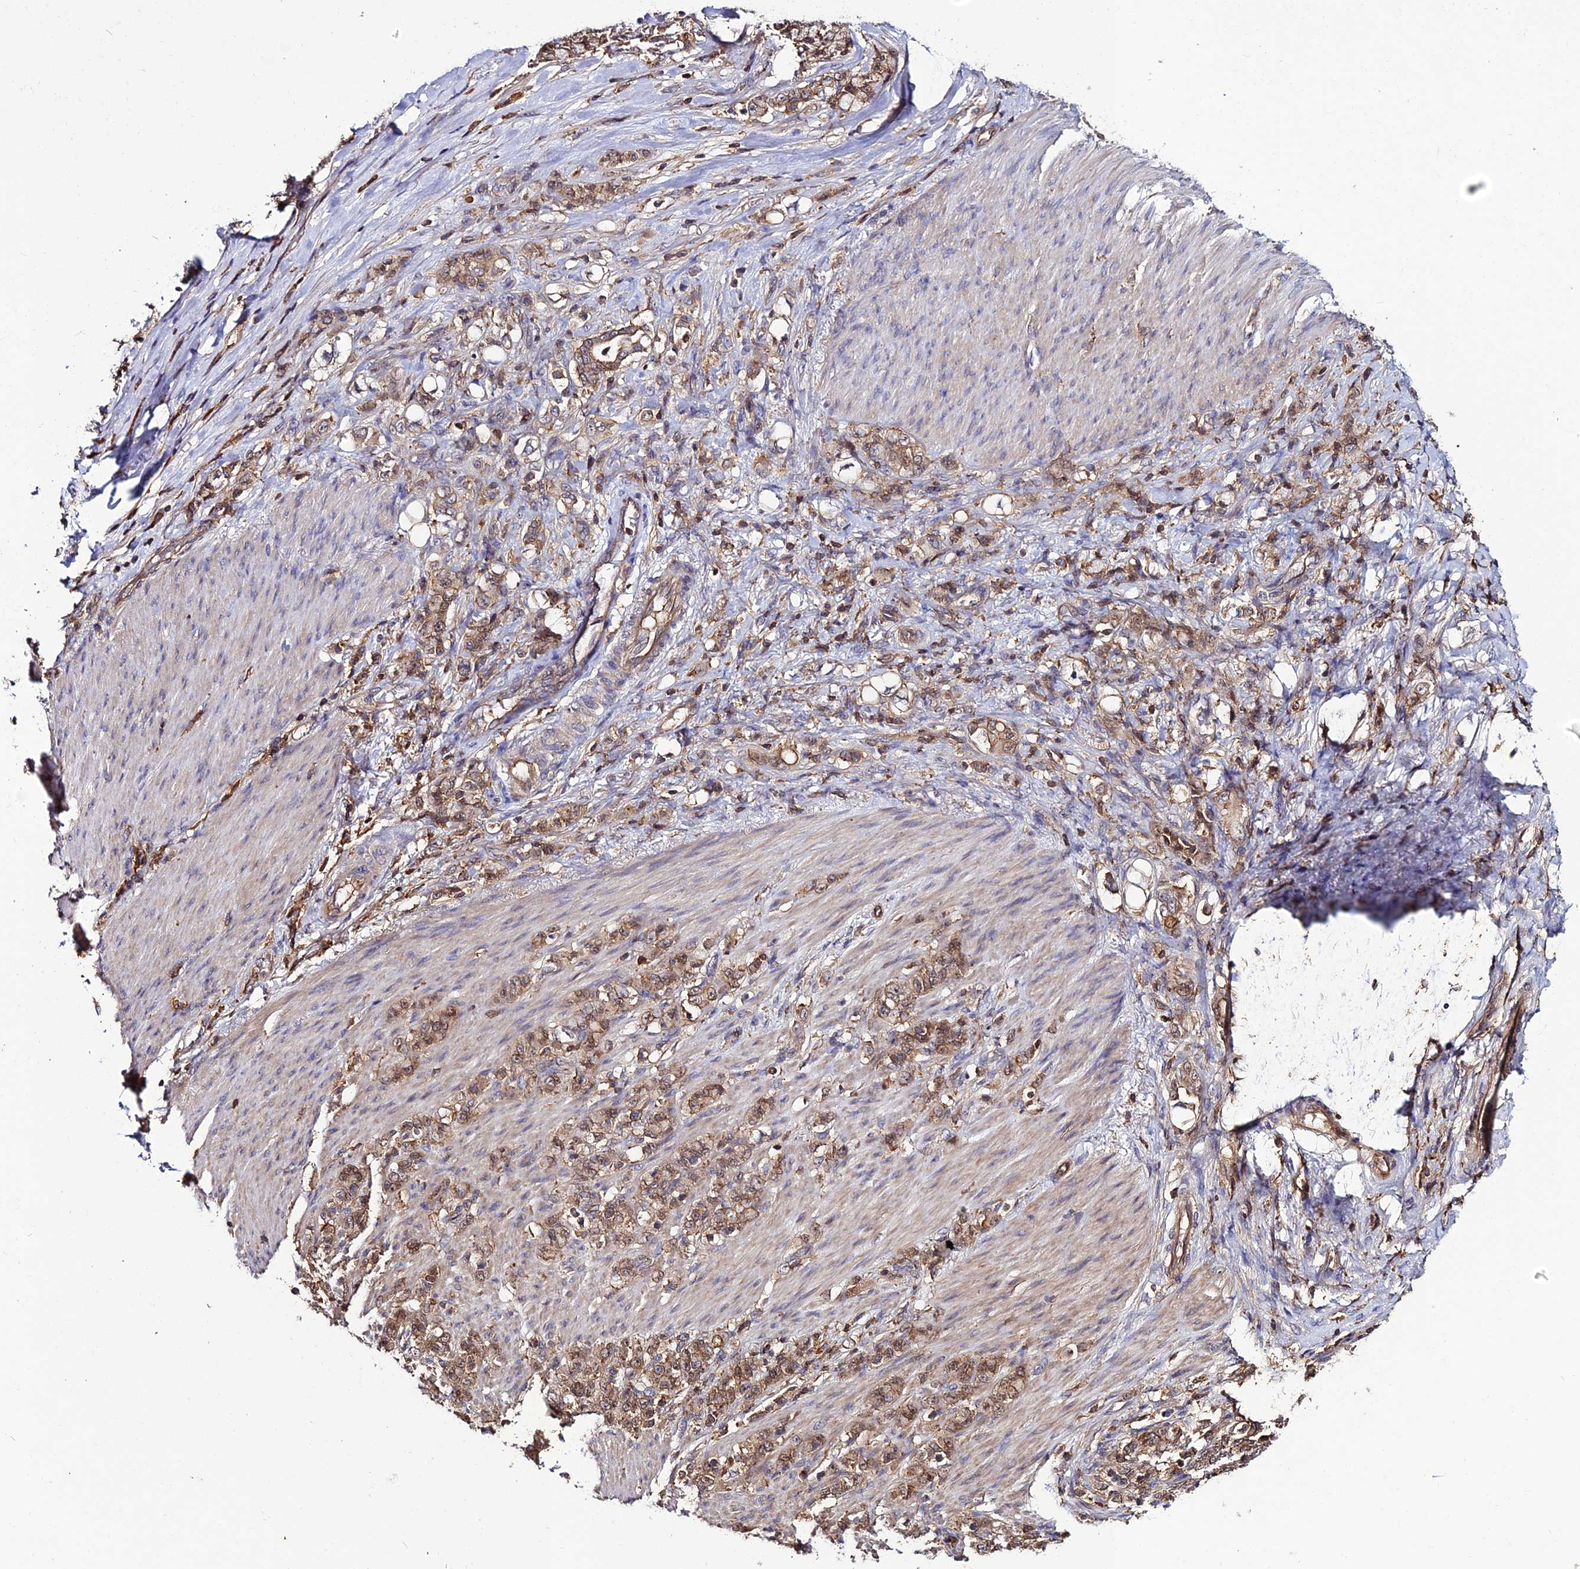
{"staining": {"intensity": "moderate", "quantity": ">75%", "location": "cytoplasmic/membranous"}, "tissue": "stomach cancer", "cell_type": "Tumor cells", "image_type": "cancer", "snomed": [{"axis": "morphology", "description": "Adenocarcinoma, NOS"}, {"axis": "topography", "description": "Stomach"}], "caption": "IHC (DAB) staining of adenocarcinoma (stomach) reveals moderate cytoplasmic/membranous protein positivity in about >75% of tumor cells.", "gene": "USP17L15", "patient": {"sex": "female", "age": 79}}